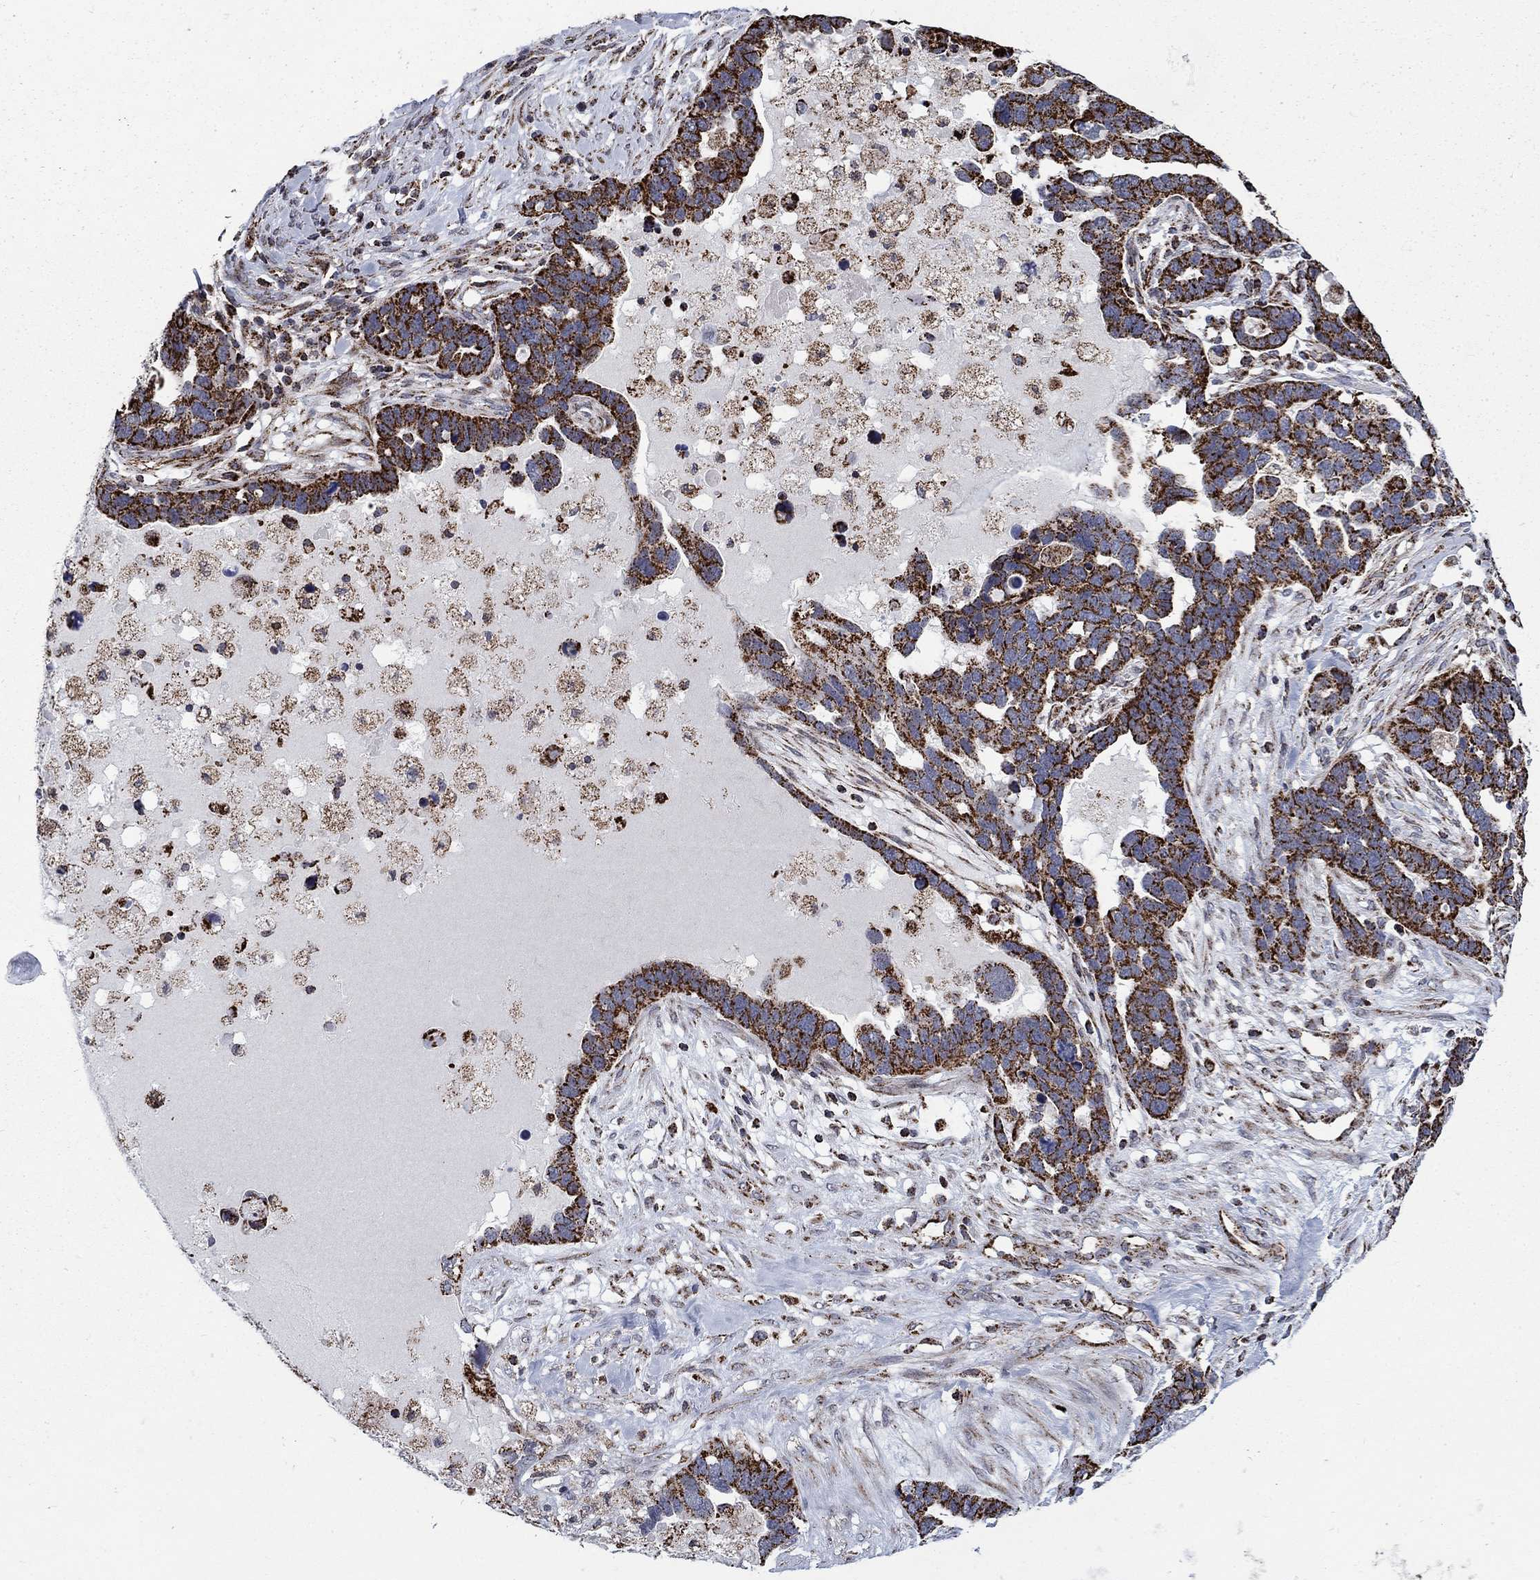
{"staining": {"intensity": "strong", "quantity": ">75%", "location": "cytoplasmic/membranous"}, "tissue": "ovarian cancer", "cell_type": "Tumor cells", "image_type": "cancer", "snomed": [{"axis": "morphology", "description": "Cystadenocarcinoma, serous, NOS"}, {"axis": "topography", "description": "Ovary"}], "caption": "Serous cystadenocarcinoma (ovarian) was stained to show a protein in brown. There is high levels of strong cytoplasmic/membranous positivity in about >75% of tumor cells.", "gene": "MOAP1", "patient": {"sex": "female", "age": 54}}